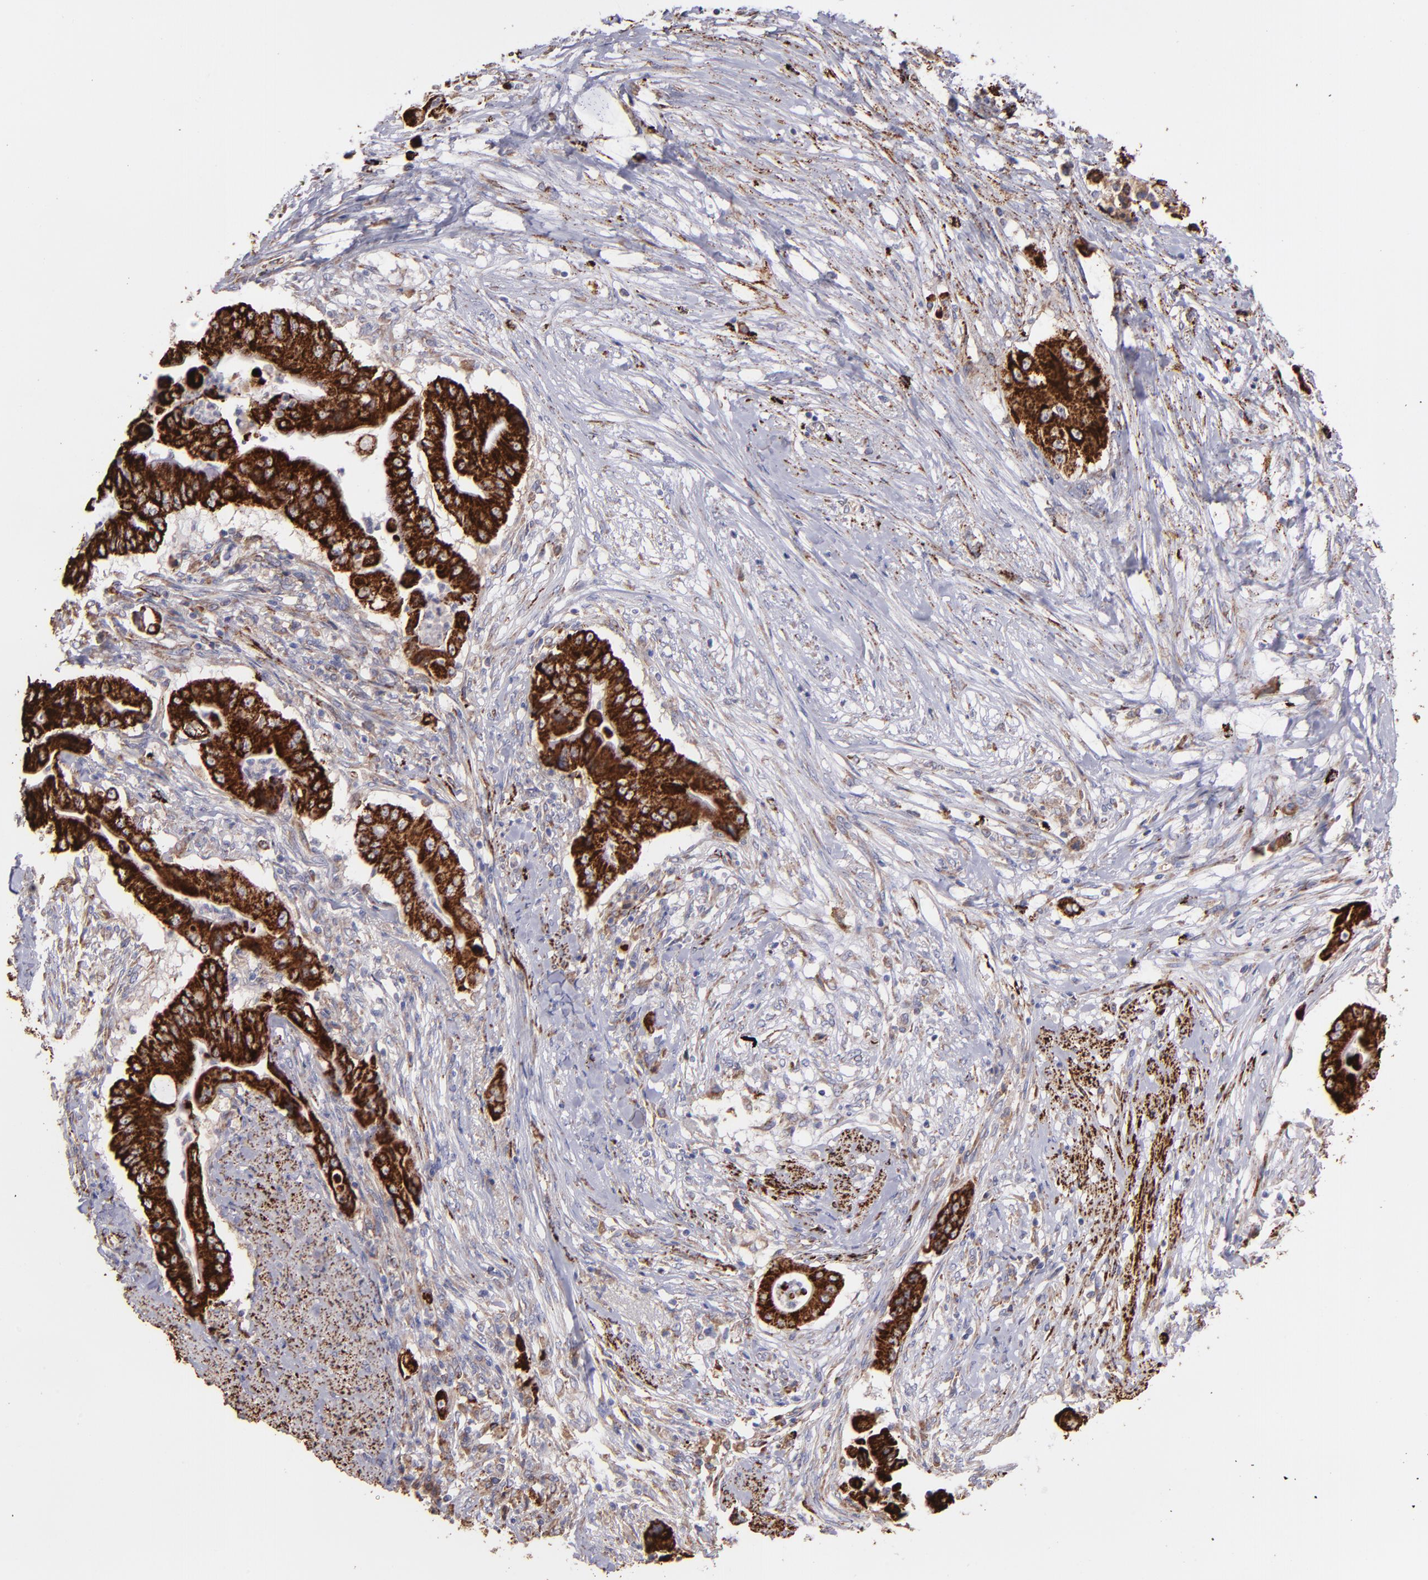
{"staining": {"intensity": "strong", "quantity": ">75%", "location": "cytoplasmic/membranous"}, "tissue": "pancreatic cancer", "cell_type": "Tumor cells", "image_type": "cancer", "snomed": [{"axis": "morphology", "description": "Adenocarcinoma, NOS"}, {"axis": "topography", "description": "Pancreas"}], "caption": "Protein staining displays strong cytoplasmic/membranous staining in approximately >75% of tumor cells in adenocarcinoma (pancreatic).", "gene": "MAOB", "patient": {"sex": "male", "age": 62}}